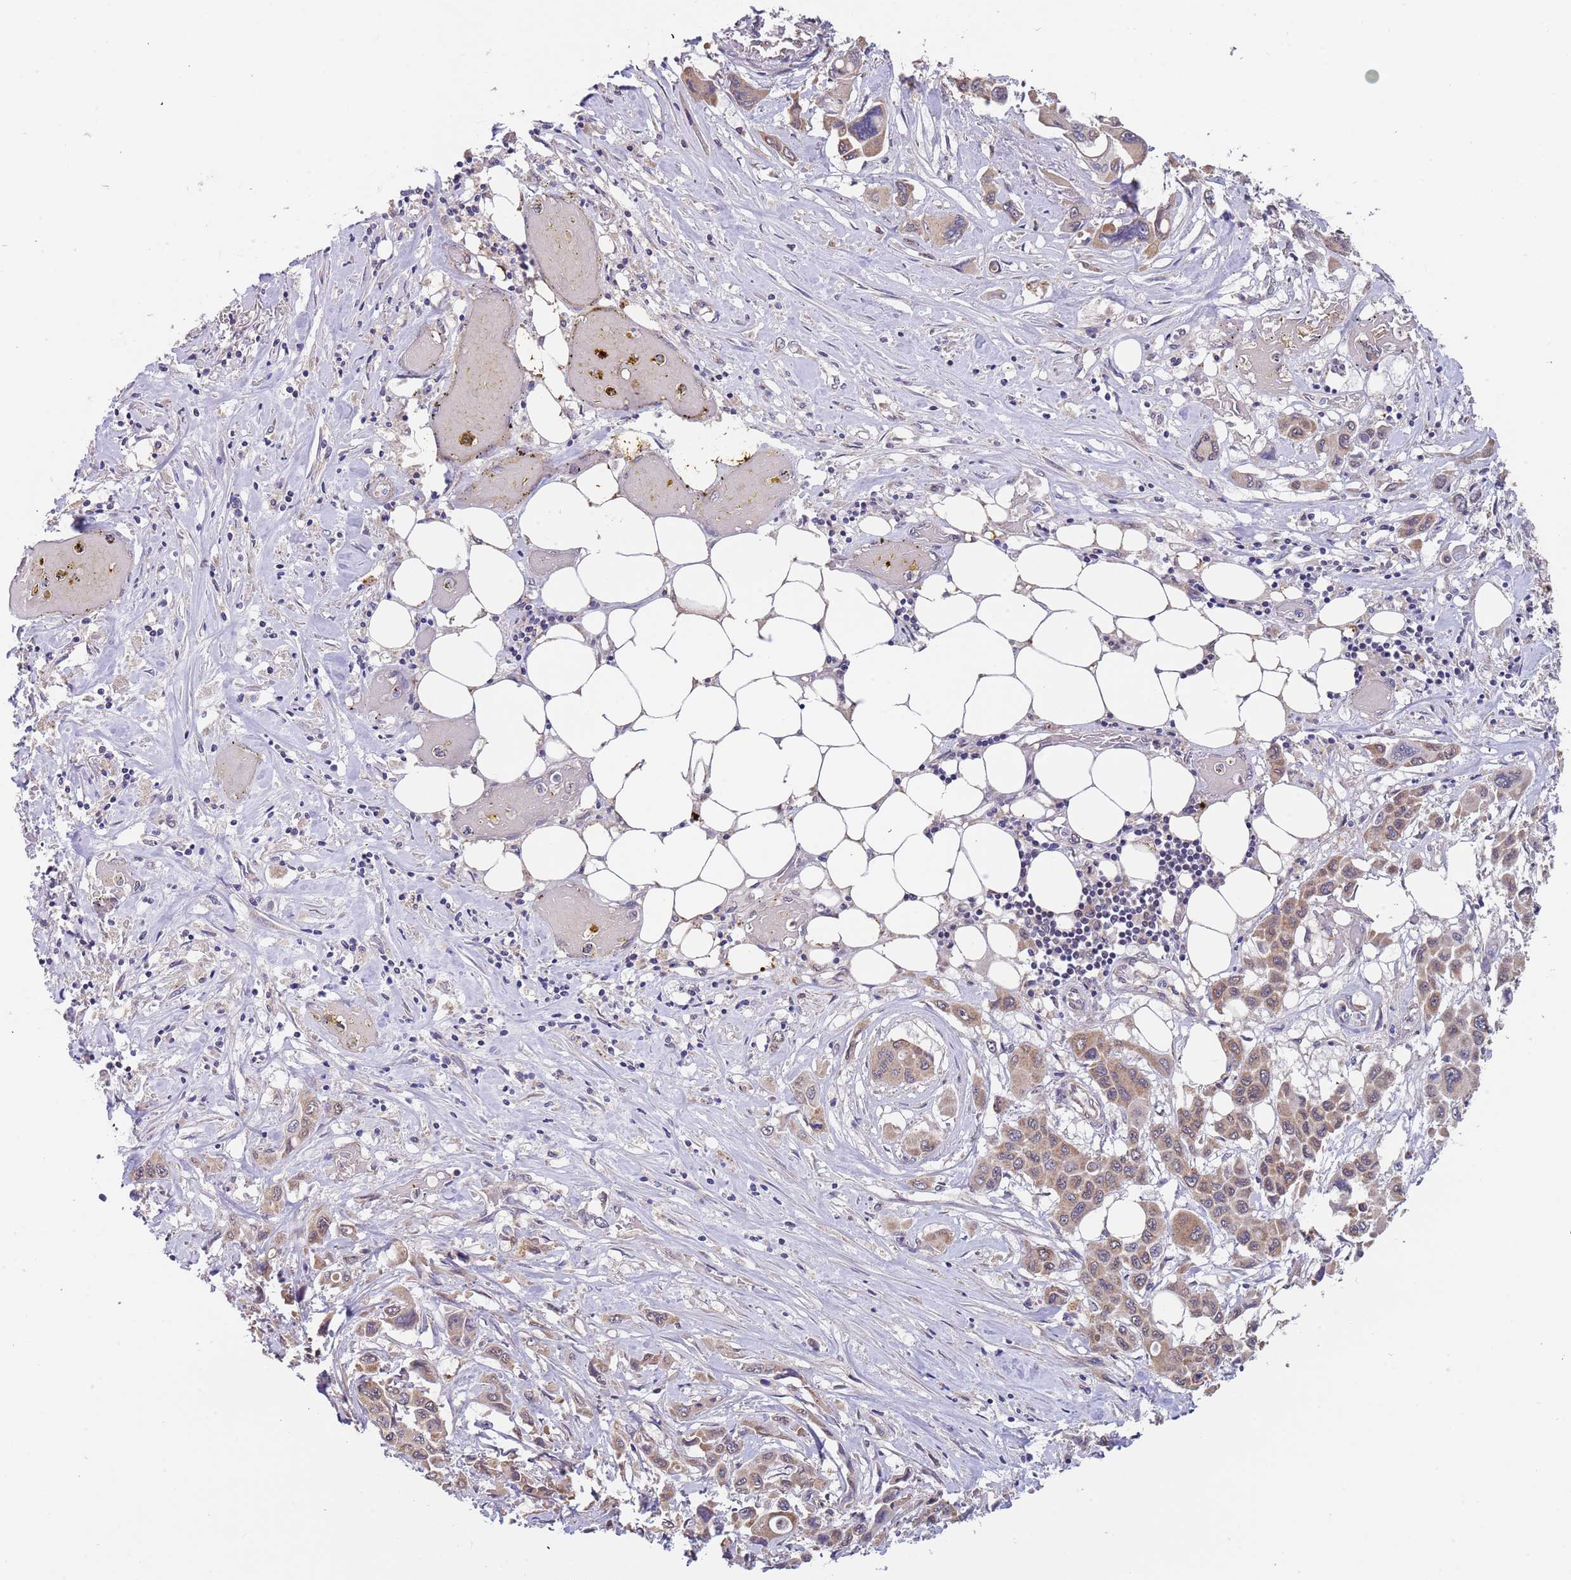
{"staining": {"intensity": "weak", "quantity": ">75%", "location": "cytoplasmic/membranous"}, "tissue": "pancreatic cancer", "cell_type": "Tumor cells", "image_type": "cancer", "snomed": [{"axis": "morphology", "description": "Adenocarcinoma, NOS"}, {"axis": "topography", "description": "Pancreas"}], "caption": "Pancreatic adenocarcinoma tissue reveals weak cytoplasmic/membranous positivity in about >75% of tumor cells, visualized by immunohistochemistry.", "gene": "TMEM64", "patient": {"sex": "male", "age": 92}}